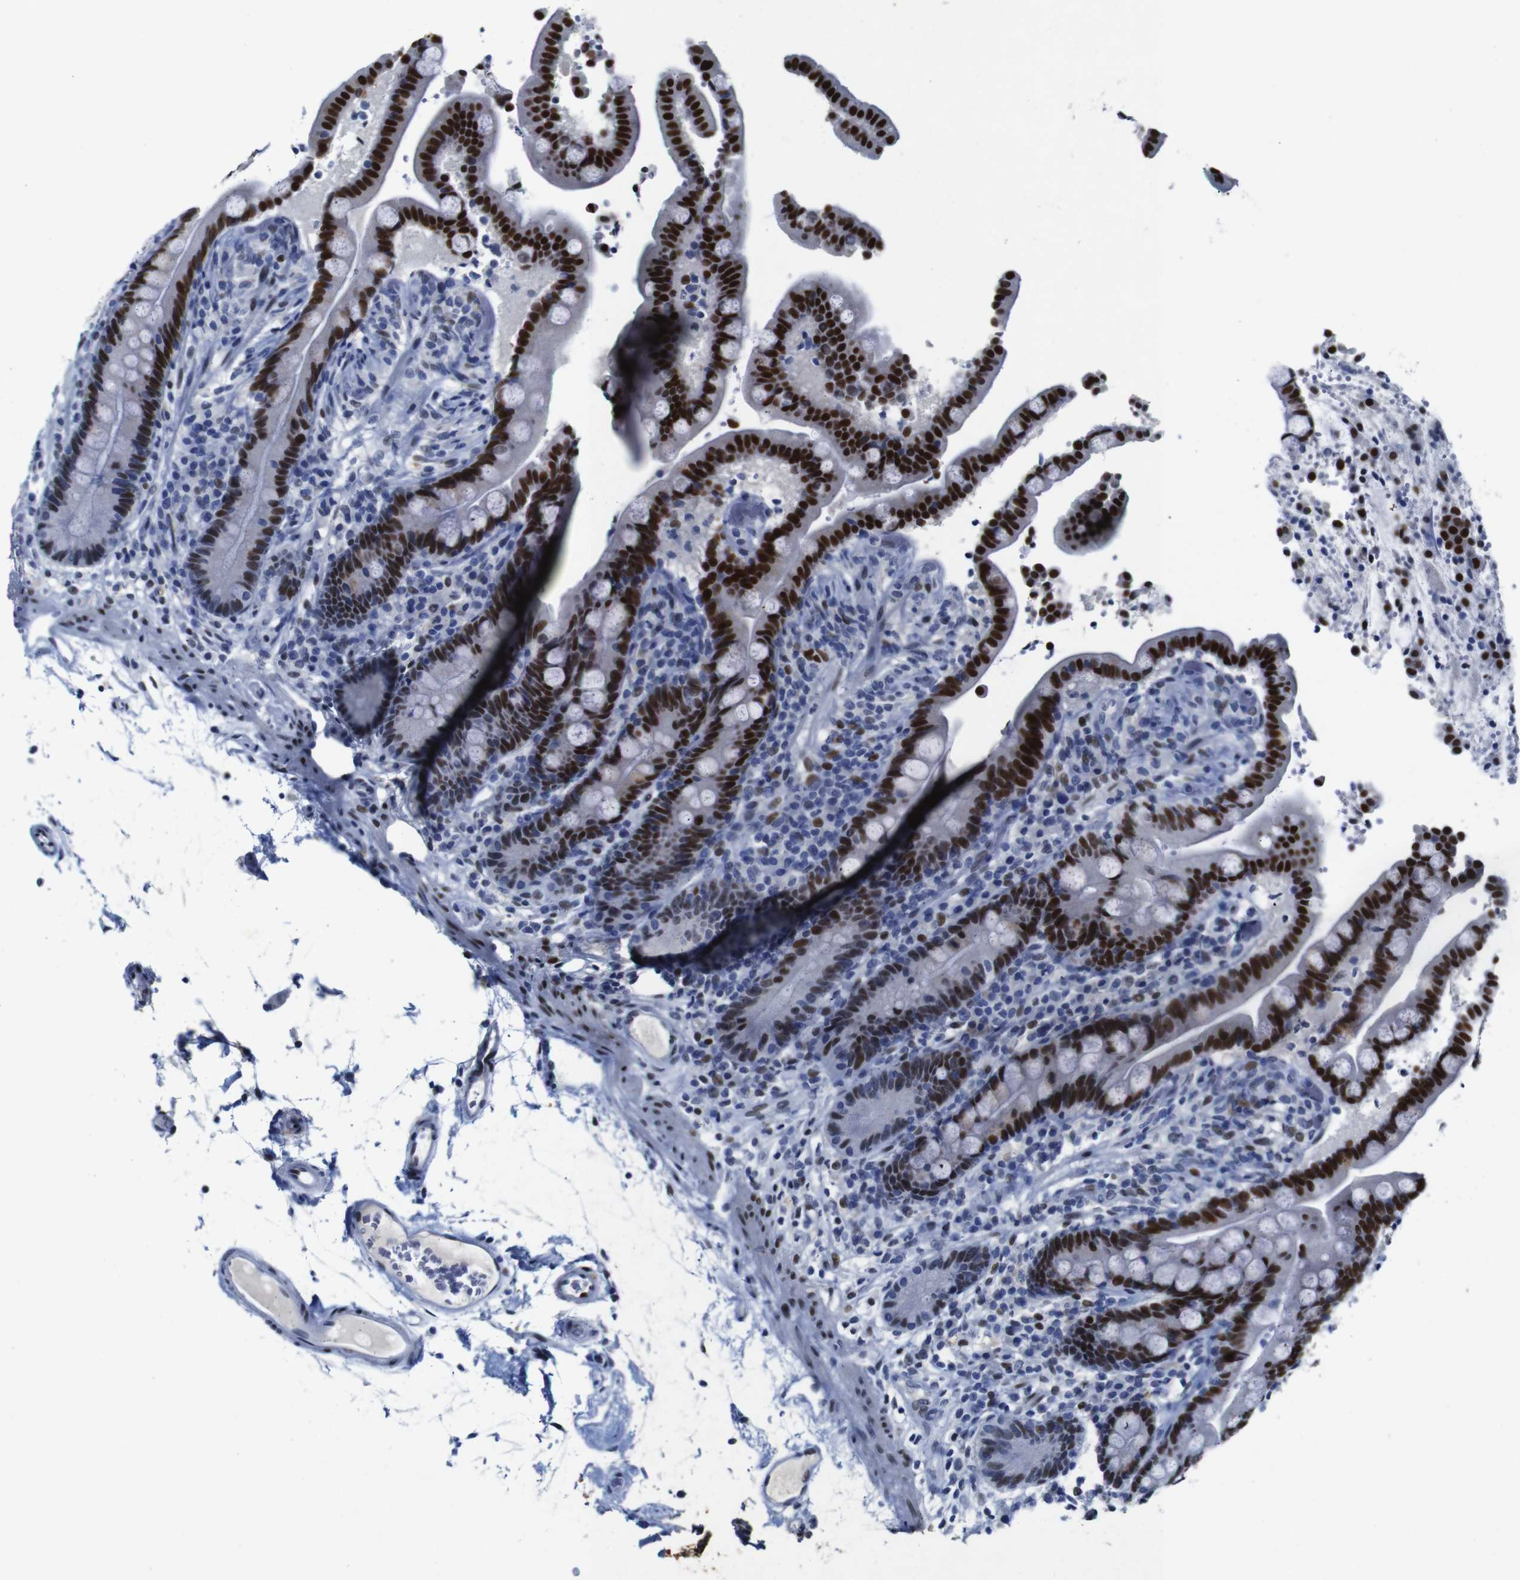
{"staining": {"intensity": "negative", "quantity": "none", "location": "none"}, "tissue": "colon", "cell_type": "Endothelial cells", "image_type": "normal", "snomed": [{"axis": "morphology", "description": "Normal tissue, NOS"}, {"axis": "topography", "description": "Colon"}], "caption": "This is an IHC histopathology image of benign human colon. There is no staining in endothelial cells.", "gene": "FOSL2", "patient": {"sex": "male", "age": 73}}